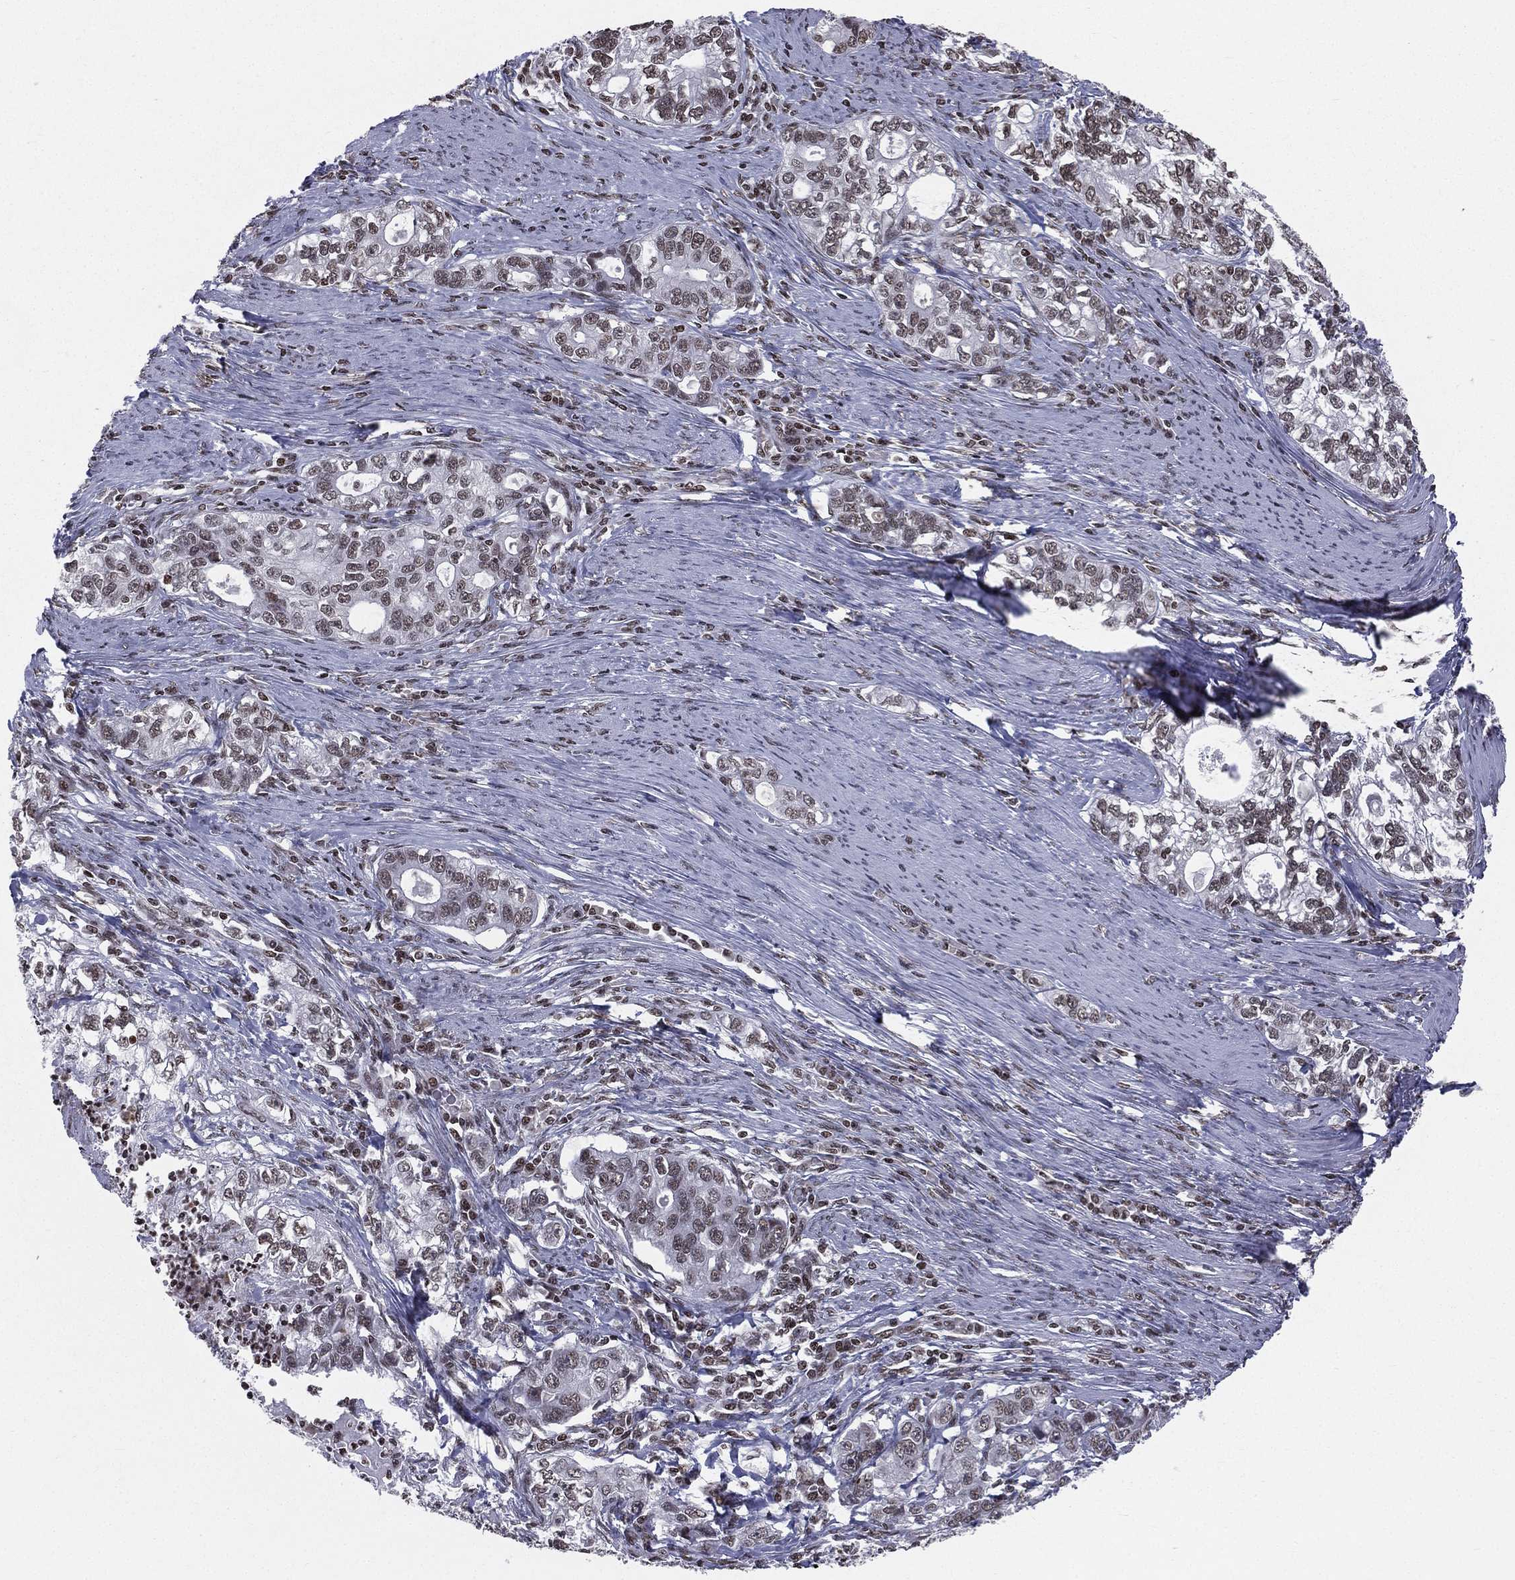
{"staining": {"intensity": "weak", "quantity": ">75%", "location": "nuclear"}, "tissue": "stomach cancer", "cell_type": "Tumor cells", "image_type": "cancer", "snomed": [{"axis": "morphology", "description": "Adenocarcinoma, NOS"}, {"axis": "topography", "description": "Stomach, lower"}], "caption": "Immunohistochemical staining of human adenocarcinoma (stomach) exhibits low levels of weak nuclear expression in about >75% of tumor cells.", "gene": "RFX7", "patient": {"sex": "female", "age": 72}}